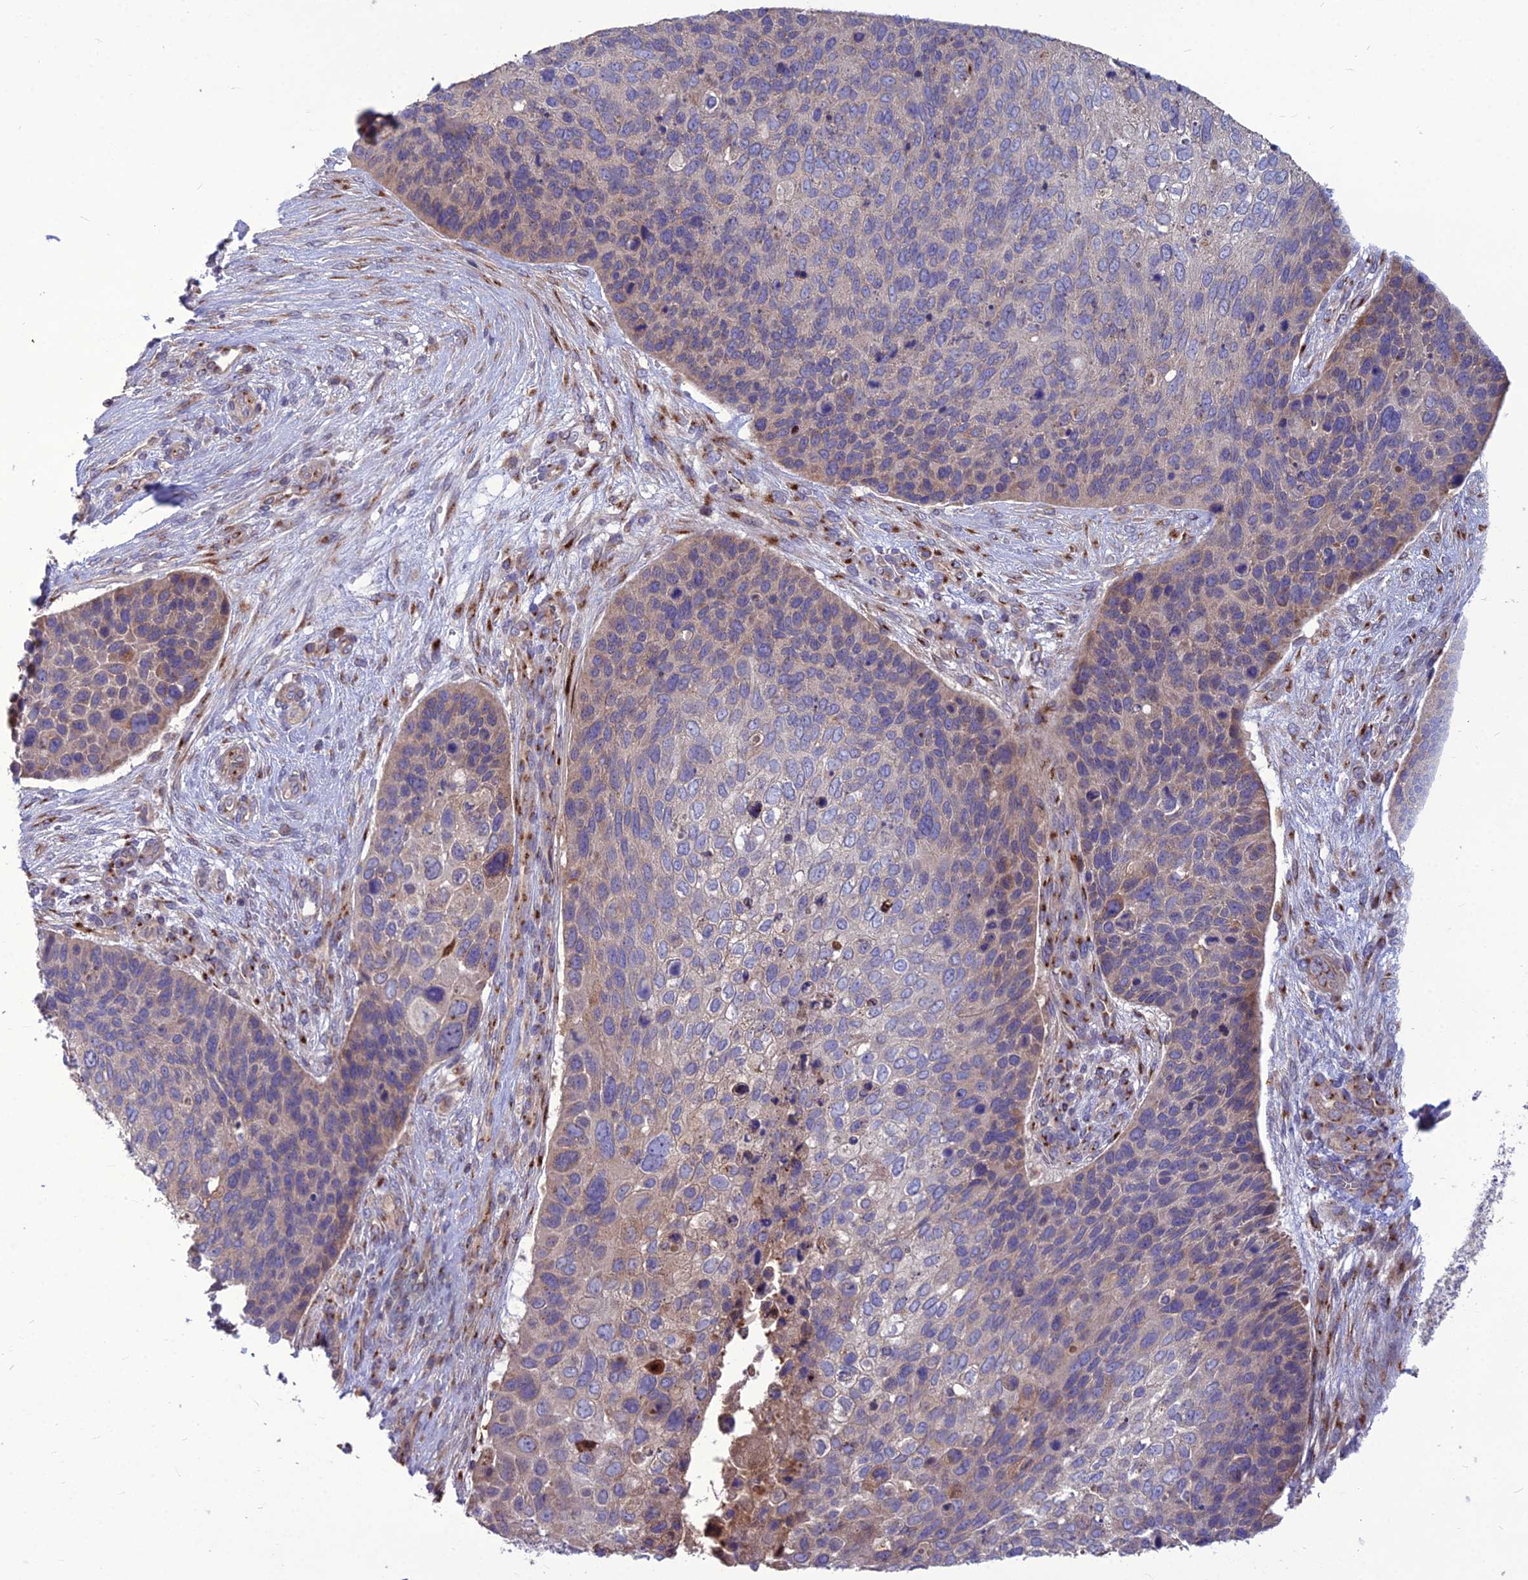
{"staining": {"intensity": "weak", "quantity": "<25%", "location": "cytoplasmic/membranous"}, "tissue": "skin cancer", "cell_type": "Tumor cells", "image_type": "cancer", "snomed": [{"axis": "morphology", "description": "Basal cell carcinoma"}, {"axis": "topography", "description": "Skin"}], "caption": "IHC photomicrograph of neoplastic tissue: human skin basal cell carcinoma stained with DAB shows no significant protein staining in tumor cells. The staining is performed using DAB brown chromogen with nuclei counter-stained in using hematoxylin.", "gene": "SPRYD7", "patient": {"sex": "female", "age": 74}}